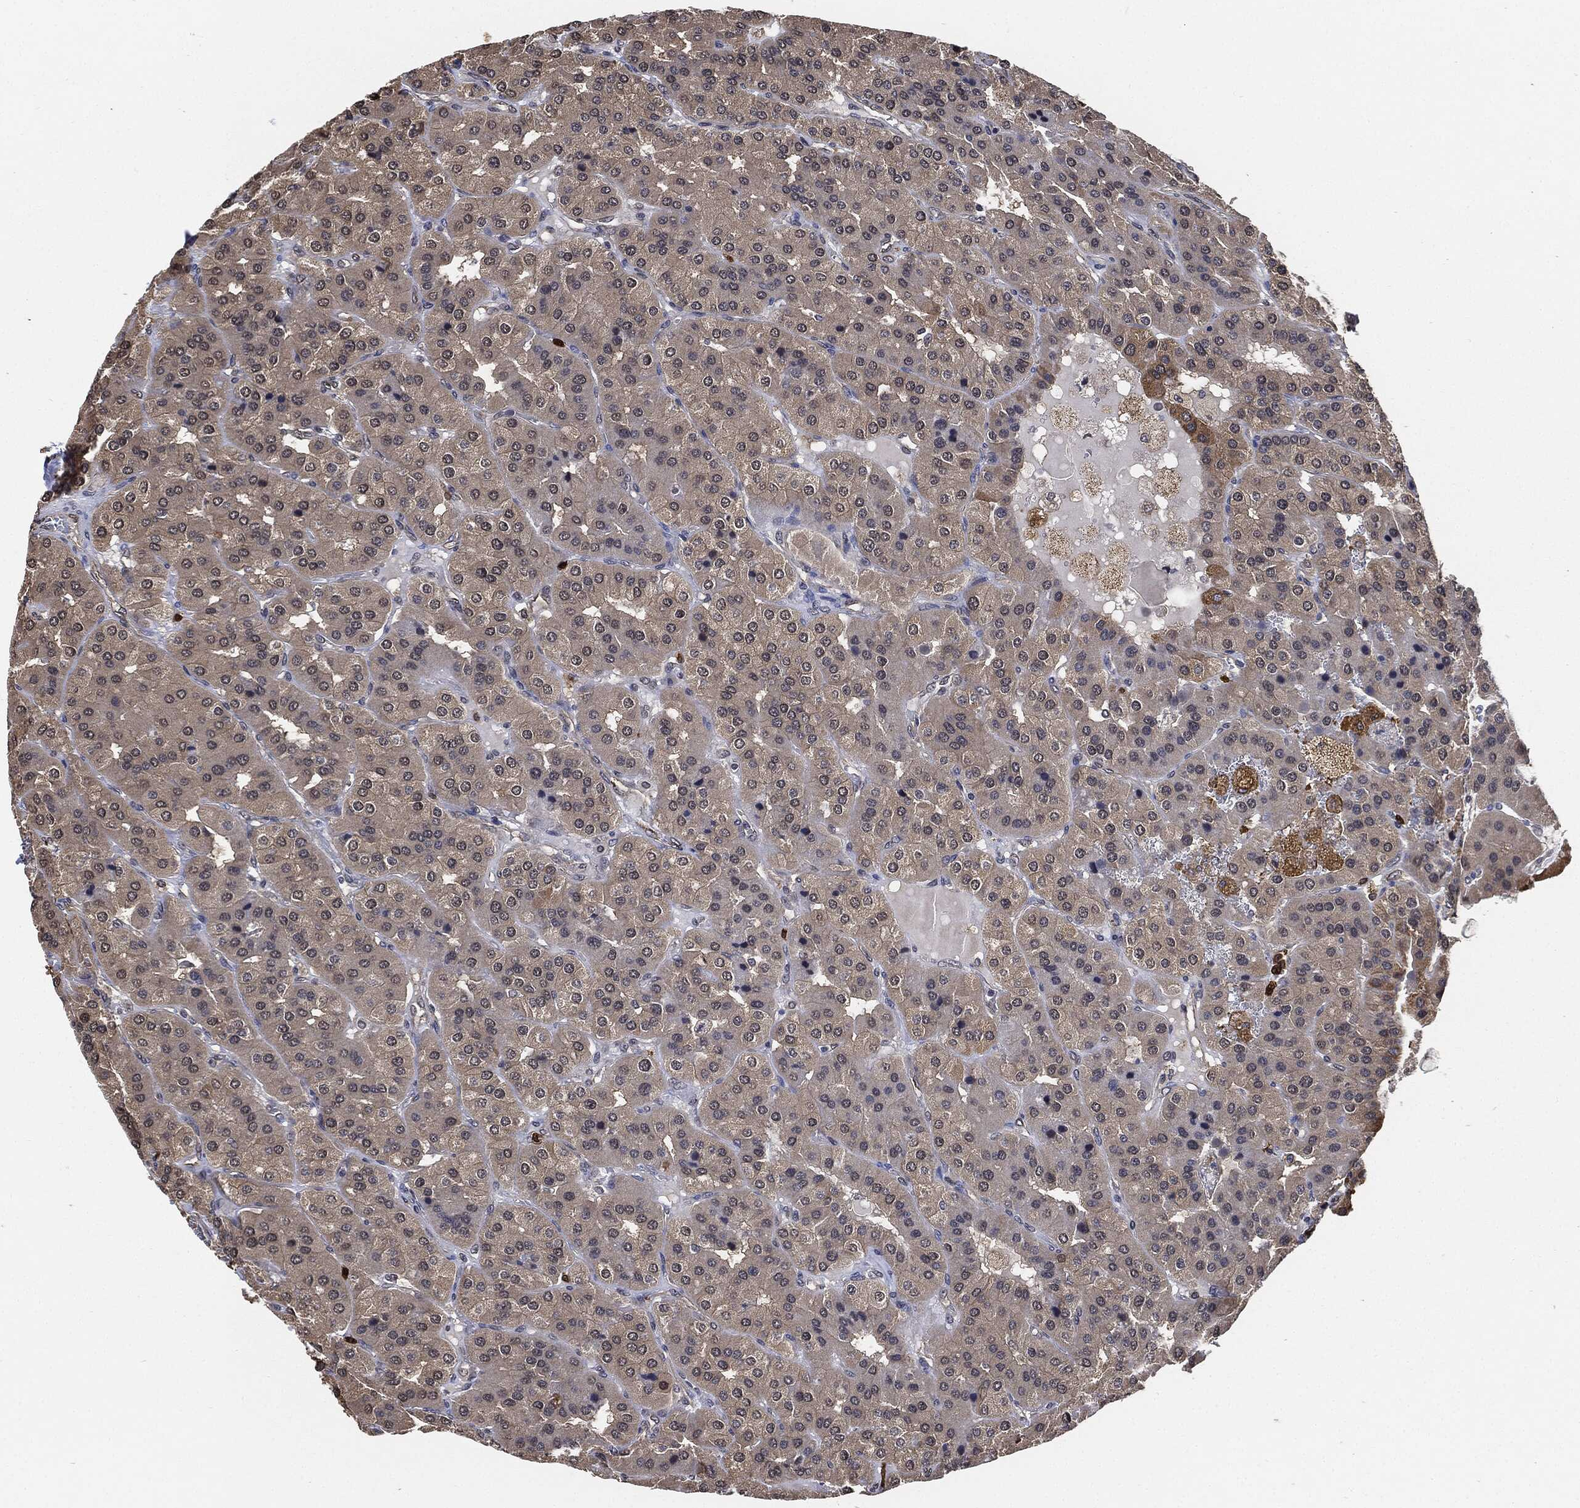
{"staining": {"intensity": "negative", "quantity": "none", "location": "none"}, "tissue": "parathyroid gland", "cell_type": "Glandular cells", "image_type": "normal", "snomed": [{"axis": "morphology", "description": "Normal tissue, NOS"}, {"axis": "morphology", "description": "Adenoma, NOS"}, {"axis": "topography", "description": "Parathyroid gland"}], "caption": "The IHC image has no significant staining in glandular cells of parathyroid gland. Brightfield microscopy of immunohistochemistry stained with DAB (brown) and hematoxylin (blue), captured at high magnification.", "gene": "S100A9", "patient": {"sex": "female", "age": 86}}